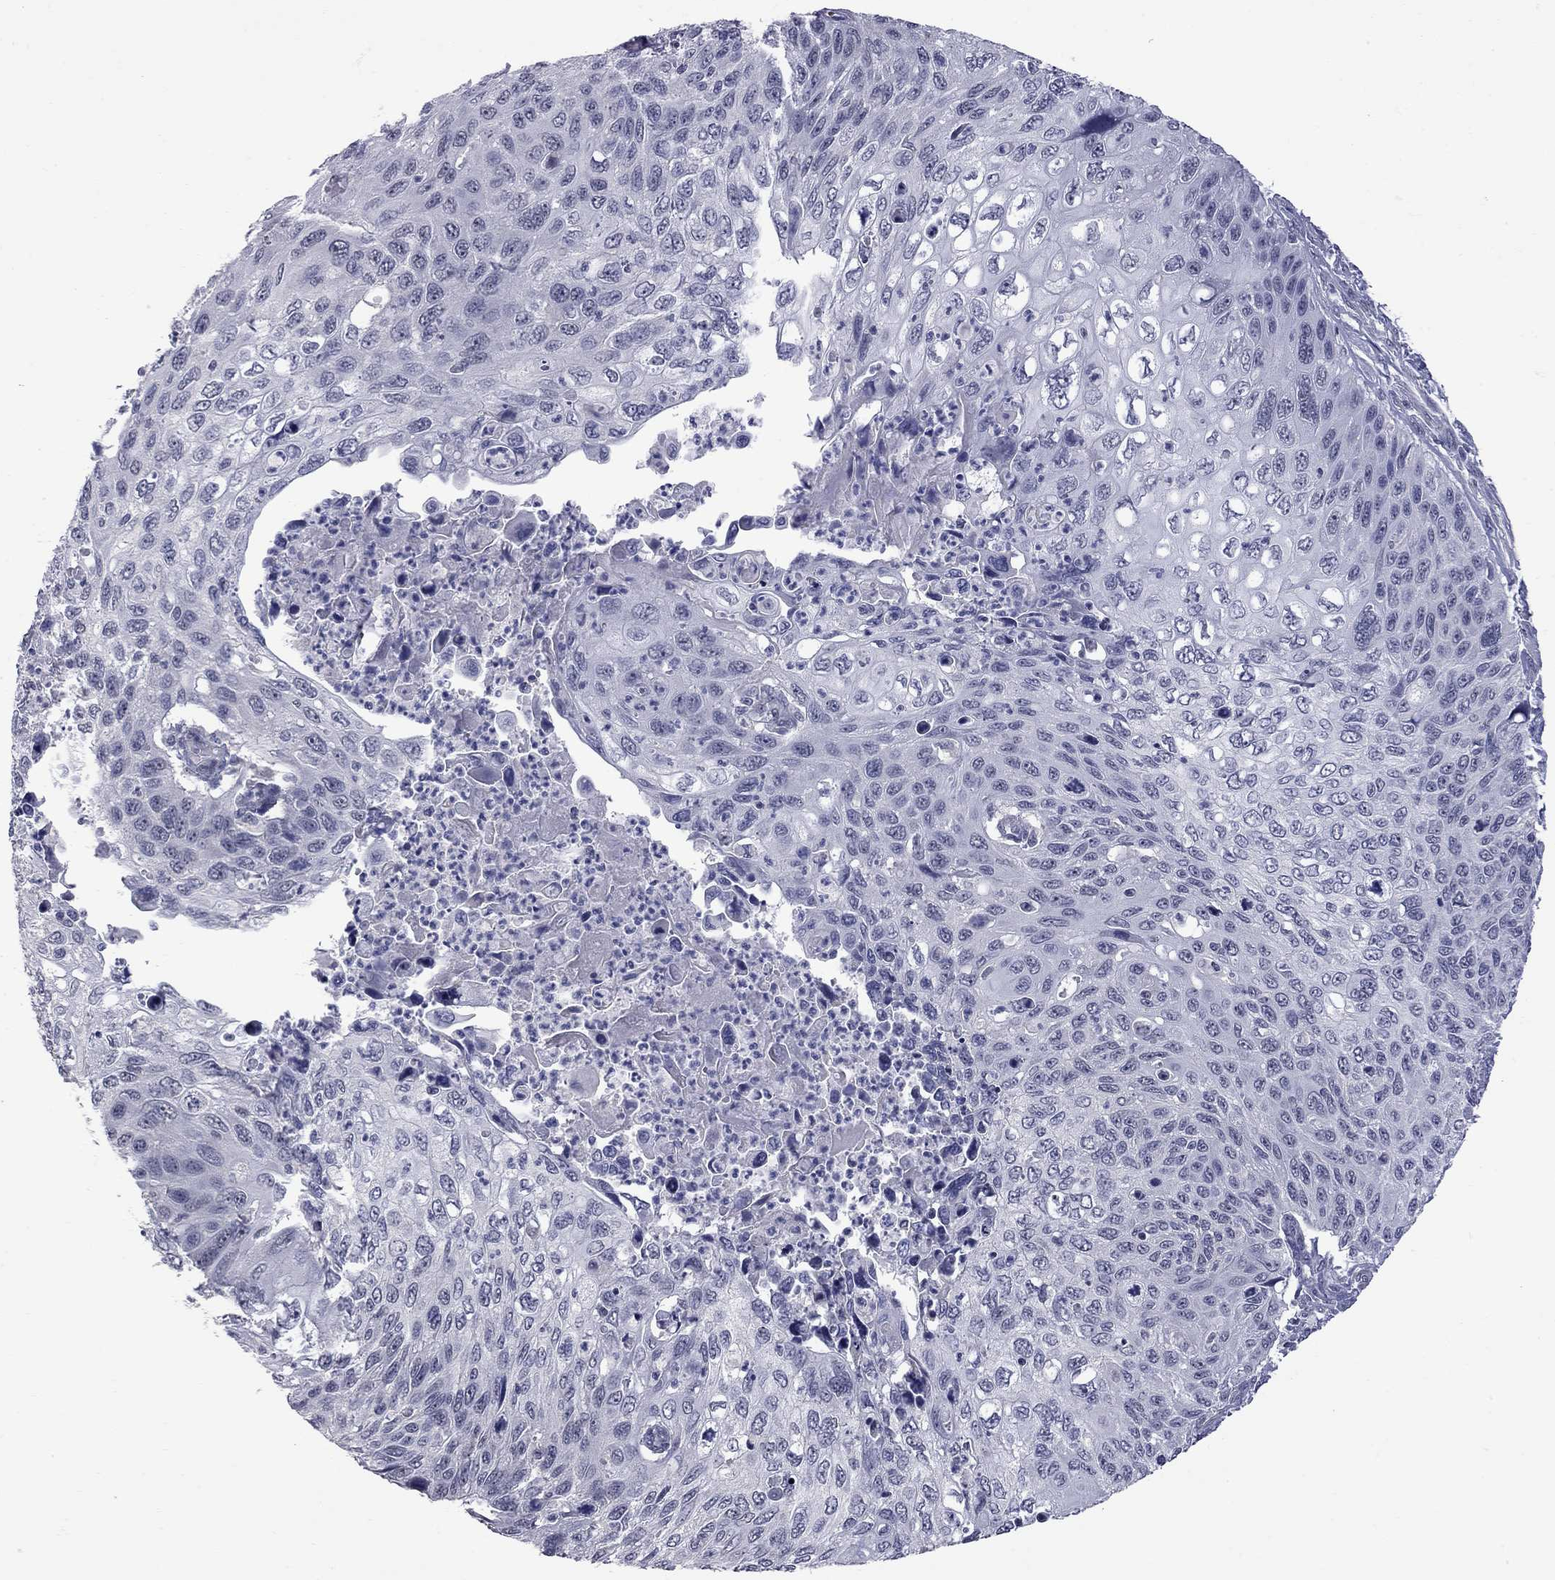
{"staining": {"intensity": "negative", "quantity": "none", "location": "none"}, "tissue": "cervical cancer", "cell_type": "Tumor cells", "image_type": "cancer", "snomed": [{"axis": "morphology", "description": "Squamous cell carcinoma, NOS"}, {"axis": "topography", "description": "Cervix"}], "caption": "Tumor cells are negative for brown protein staining in squamous cell carcinoma (cervical).", "gene": "GSG1L", "patient": {"sex": "female", "age": 70}}